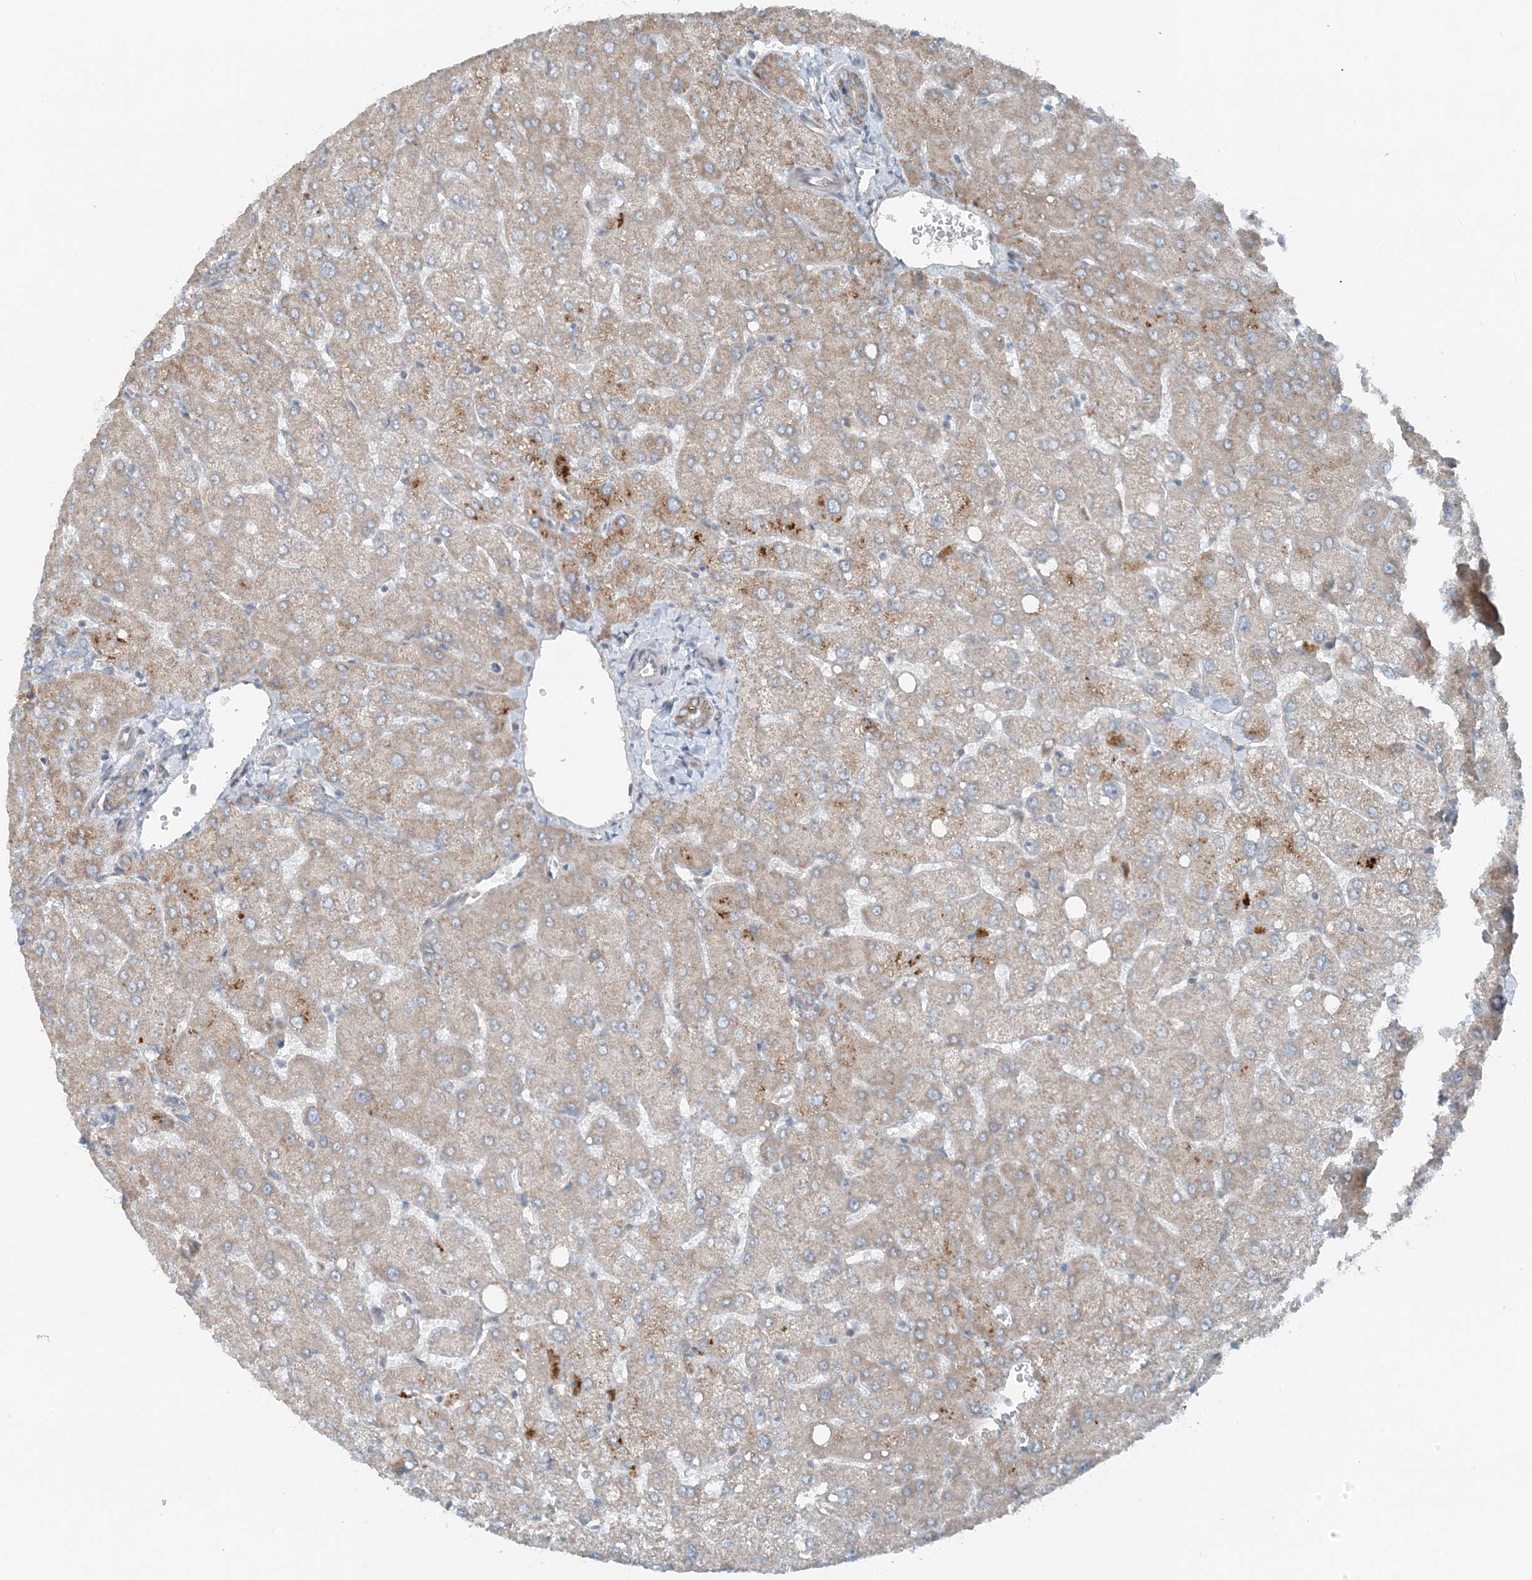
{"staining": {"intensity": "weak", "quantity": "25%-75%", "location": "cytoplasmic/membranous"}, "tissue": "liver", "cell_type": "Cholangiocytes", "image_type": "normal", "snomed": [{"axis": "morphology", "description": "Normal tissue, NOS"}, {"axis": "topography", "description": "Liver"}], "caption": "An immunohistochemistry (IHC) histopathology image of unremarkable tissue is shown. Protein staining in brown labels weak cytoplasmic/membranous positivity in liver within cholangiocytes.", "gene": "MITD1", "patient": {"sex": "female", "age": 54}}